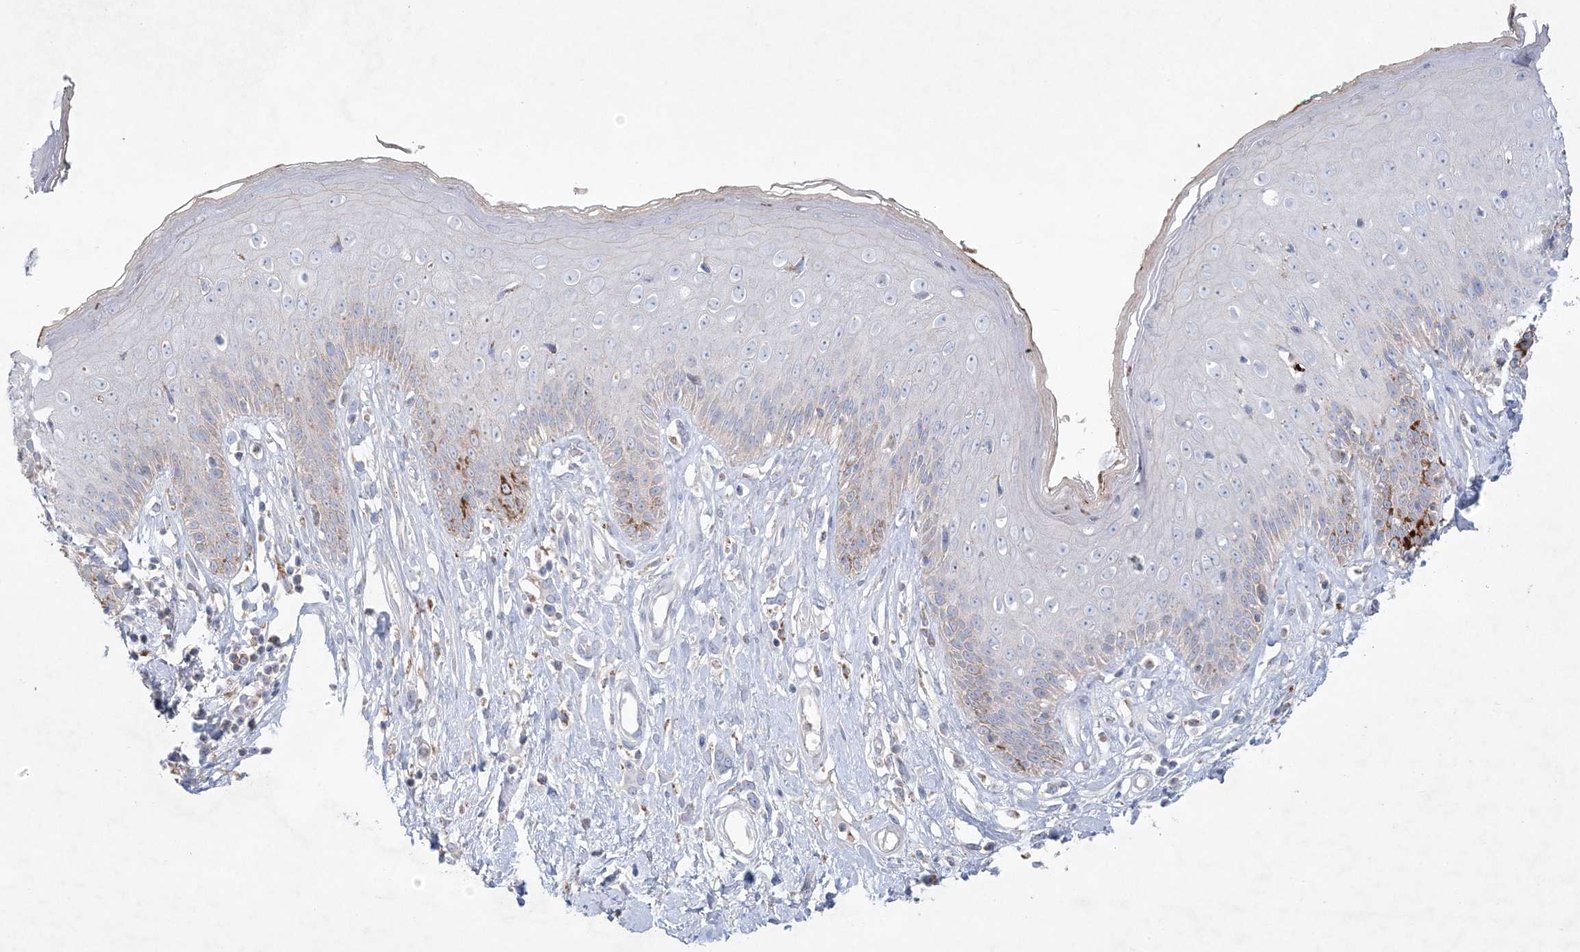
{"staining": {"intensity": "moderate", "quantity": "<25%", "location": "cytoplasmic/membranous"}, "tissue": "skin", "cell_type": "Epidermal cells", "image_type": "normal", "snomed": [{"axis": "morphology", "description": "Normal tissue, NOS"}, {"axis": "morphology", "description": "Squamous cell carcinoma, NOS"}, {"axis": "topography", "description": "Vulva"}], "caption": "A brown stain labels moderate cytoplasmic/membranous expression of a protein in epidermal cells of normal skin. Nuclei are stained in blue.", "gene": "KCTD6", "patient": {"sex": "female", "age": 85}}